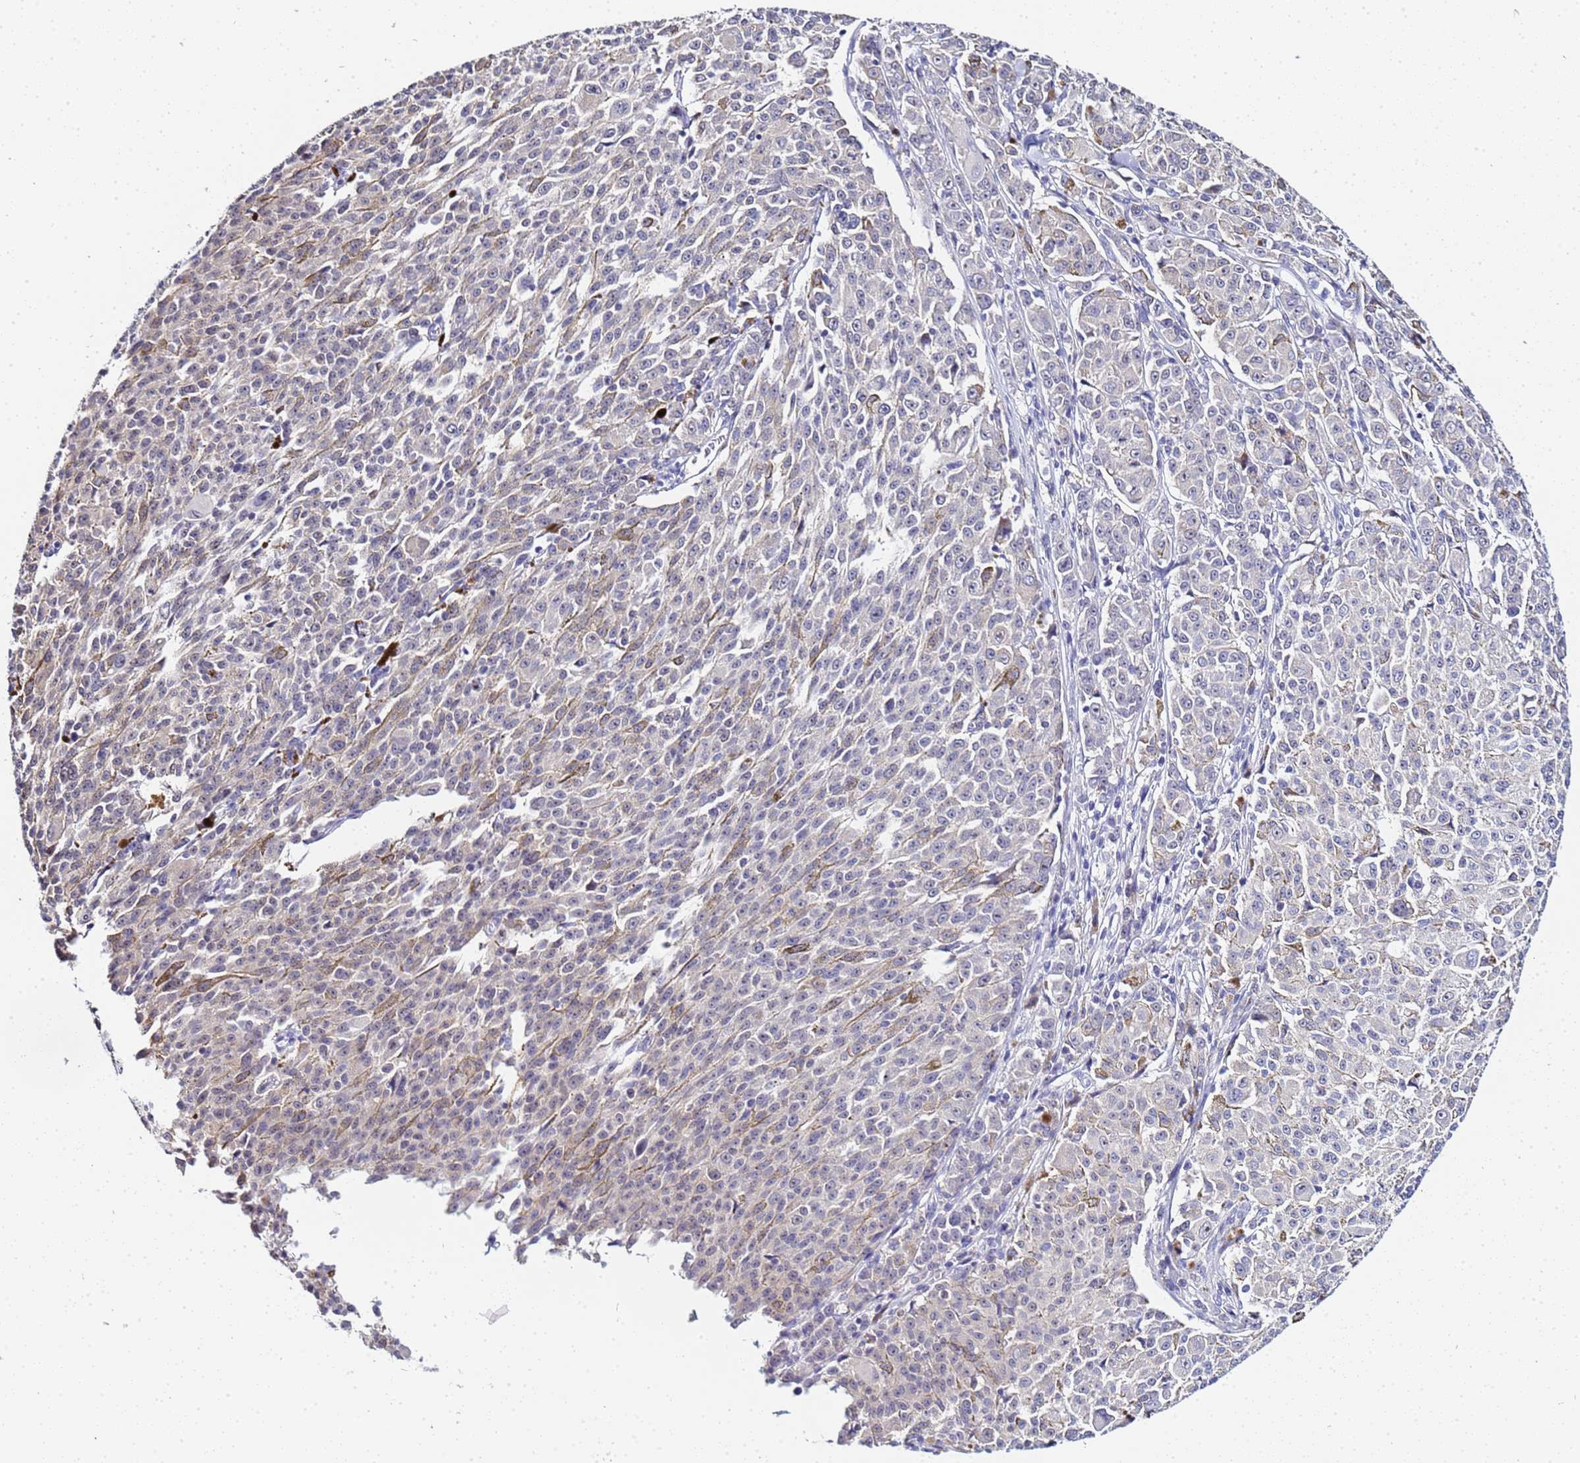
{"staining": {"intensity": "weak", "quantity": "<25%", "location": "cytoplasmic/membranous"}, "tissue": "melanoma", "cell_type": "Tumor cells", "image_type": "cancer", "snomed": [{"axis": "morphology", "description": "Malignant melanoma, NOS"}, {"axis": "topography", "description": "Skin"}], "caption": "DAB (3,3'-diaminobenzidine) immunohistochemical staining of melanoma reveals no significant staining in tumor cells.", "gene": "ACTL6B", "patient": {"sex": "female", "age": 52}}